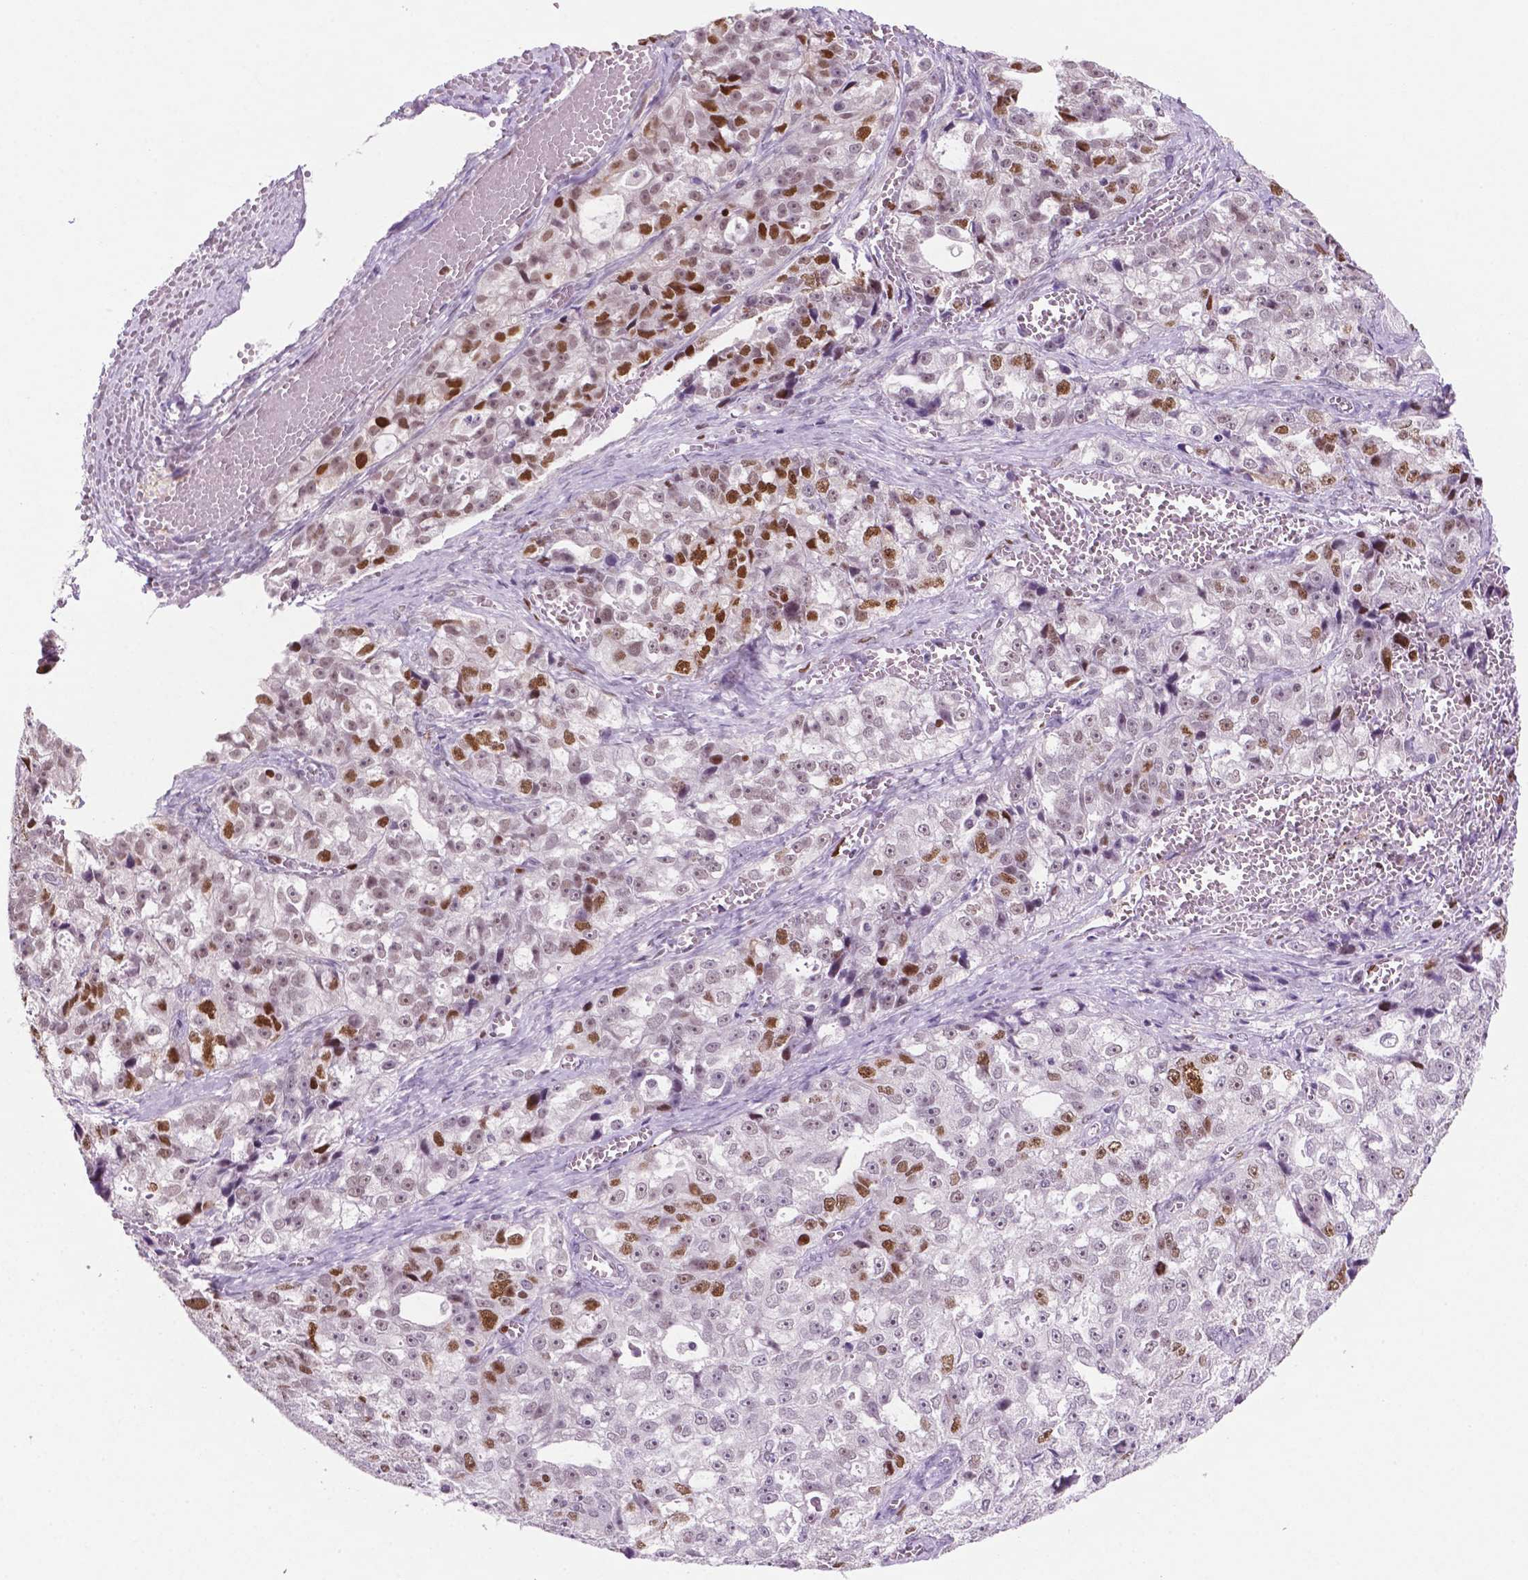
{"staining": {"intensity": "moderate", "quantity": "25%-75%", "location": "nuclear"}, "tissue": "ovarian cancer", "cell_type": "Tumor cells", "image_type": "cancer", "snomed": [{"axis": "morphology", "description": "Cystadenocarcinoma, serous, NOS"}, {"axis": "topography", "description": "Ovary"}], "caption": "Moderate nuclear positivity for a protein is appreciated in approximately 25%-75% of tumor cells of ovarian serous cystadenocarcinoma using IHC.", "gene": "NCAPH2", "patient": {"sex": "female", "age": 51}}